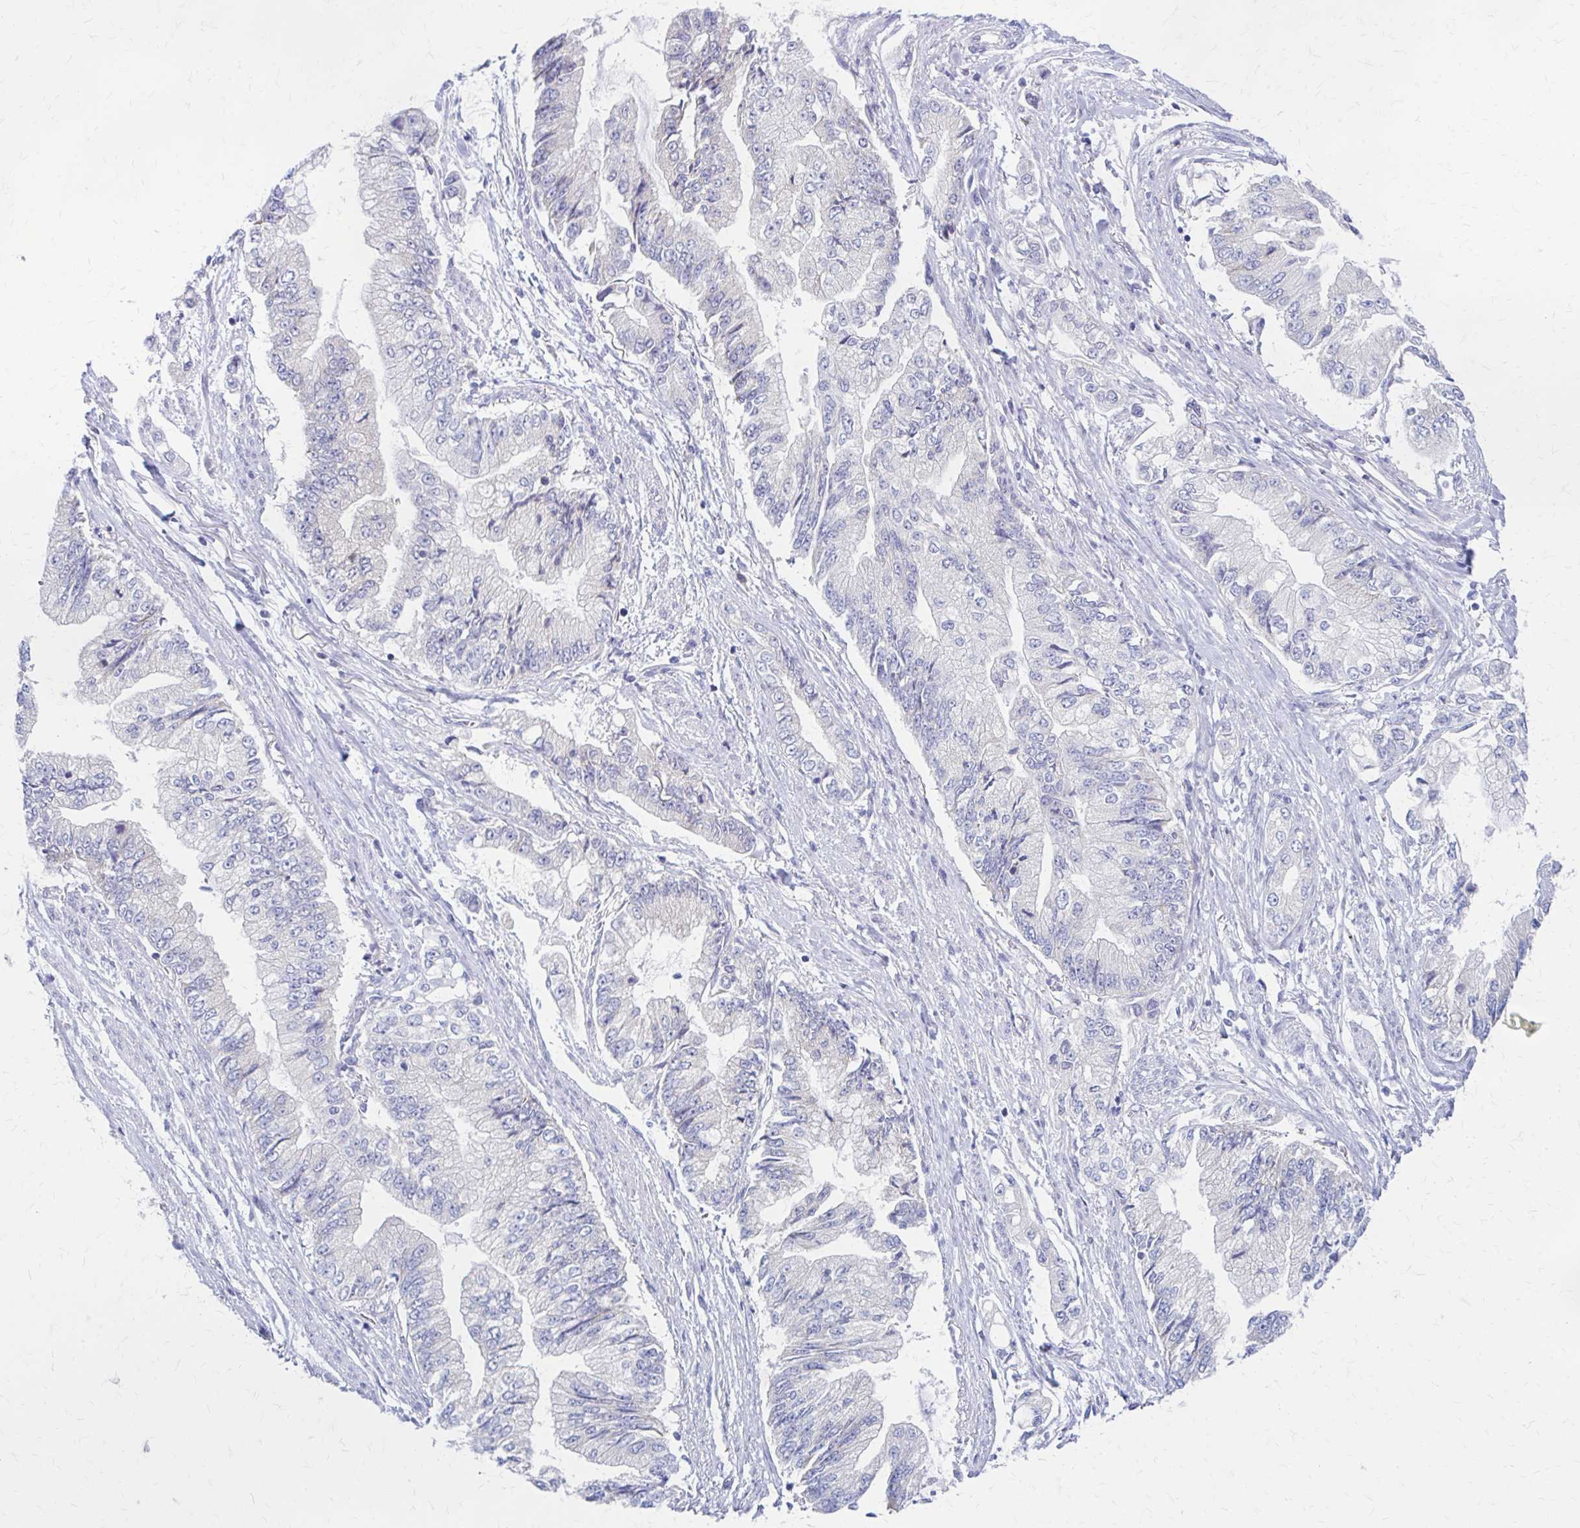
{"staining": {"intensity": "negative", "quantity": "none", "location": "none"}, "tissue": "stomach cancer", "cell_type": "Tumor cells", "image_type": "cancer", "snomed": [{"axis": "morphology", "description": "Adenocarcinoma, NOS"}, {"axis": "topography", "description": "Stomach, upper"}], "caption": "This is an immunohistochemistry histopathology image of human stomach cancer (adenocarcinoma). There is no expression in tumor cells.", "gene": "RPL27A", "patient": {"sex": "female", "age": 74}}